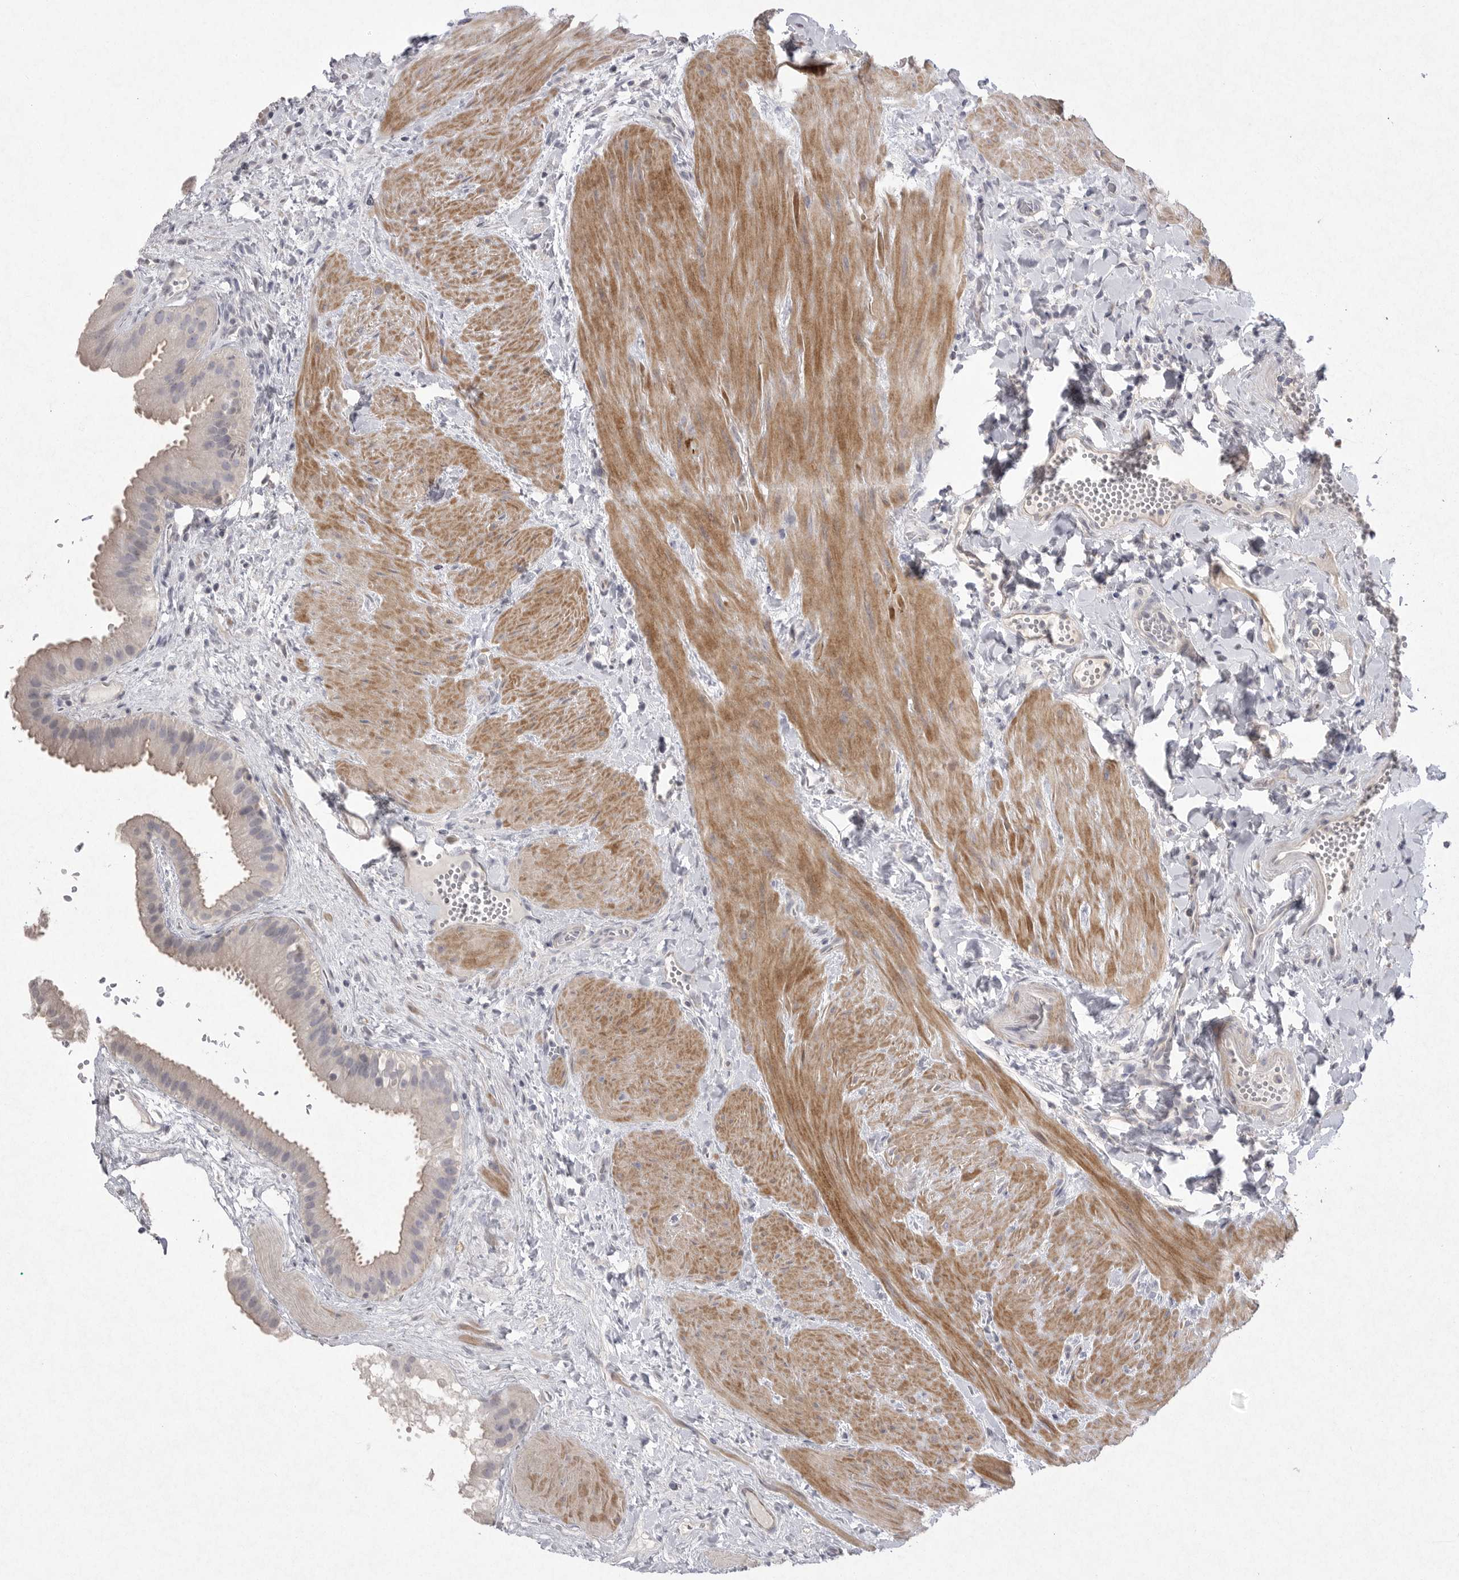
{"staining": {"intensity": "negative", "quantity": "none", "location": "none"}, "tissue": "gallbladder", "cell_type": "Glandular cells", "image_type": "normal", "snomed": [{"axis": "morphology", "description": "Normal tissue, NOS"}, {"axis": "topography", "description": "Gallbladder"}], "caption": "Immunohistochemistry histopathology image of normal gallbladder stained for a protein (brown), which reveals no staining in glandular cells. The staining is performed using DAB (3,3'-diaminobenzidine) brown chromogen with nuclei counter-stained in using hematoxylin.", "gene": "VANGL2", "patient": {"sex": "male", "age": 55}}